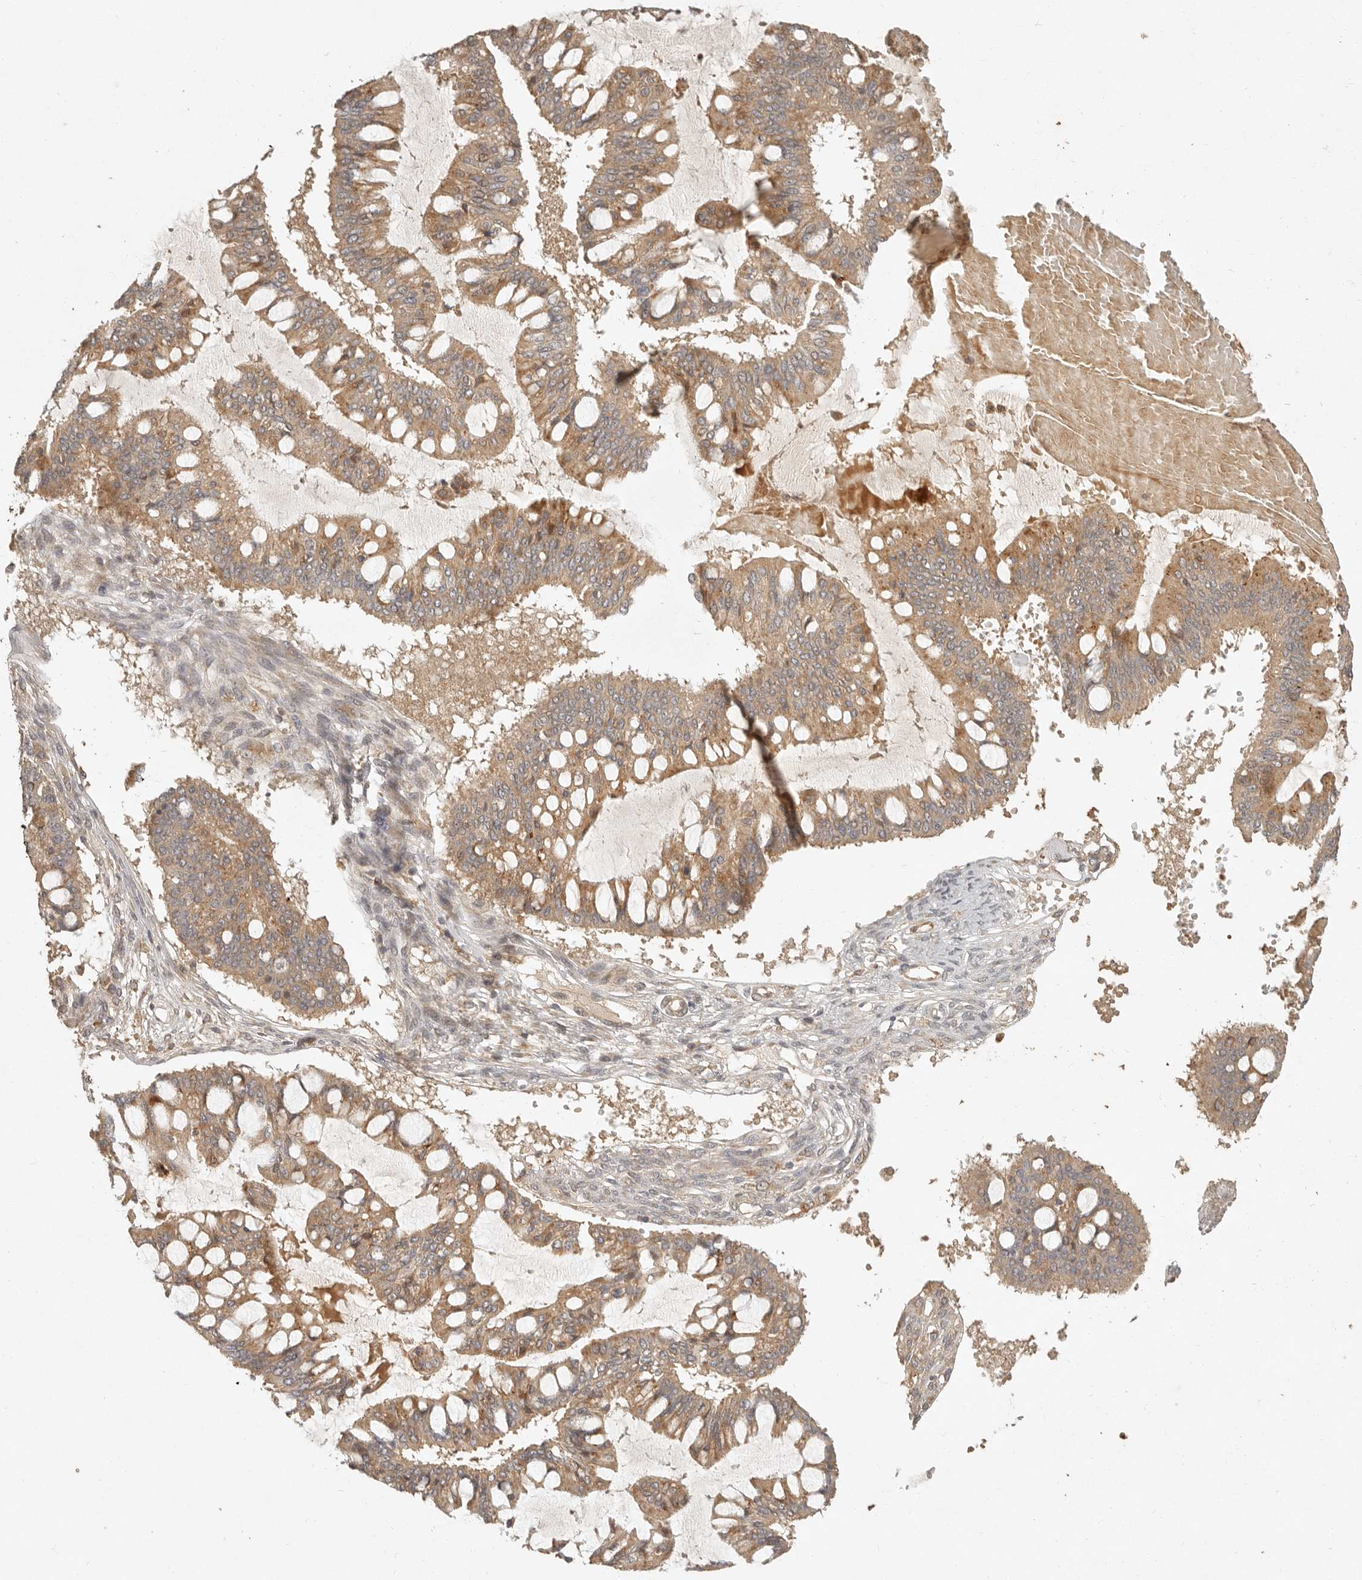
{"staining": {"intensity": "moderate", "quantity": ">75%", "location": "cytoplasmic/membranous"}, "tissue": "ovarian cancer", "cell_type": "Tumor cells", "image_type": "cancer", "snomed": [{"axis": "morphology", "description": "Cystadenocarcinoma, mucinous, NOS"}, {"axis": "topography", "description": "Ovary"}], "caption": "Immunohistochemistry (IHC) (DAB) staining of ovarian mucinous cystadenocarcinoma demonstrates moderate cytoplasmic/membranous protein expression in about >75% of tumor cells.", "gene": "ANKRD61", "patient": {"sex": "female", "age": 73}}